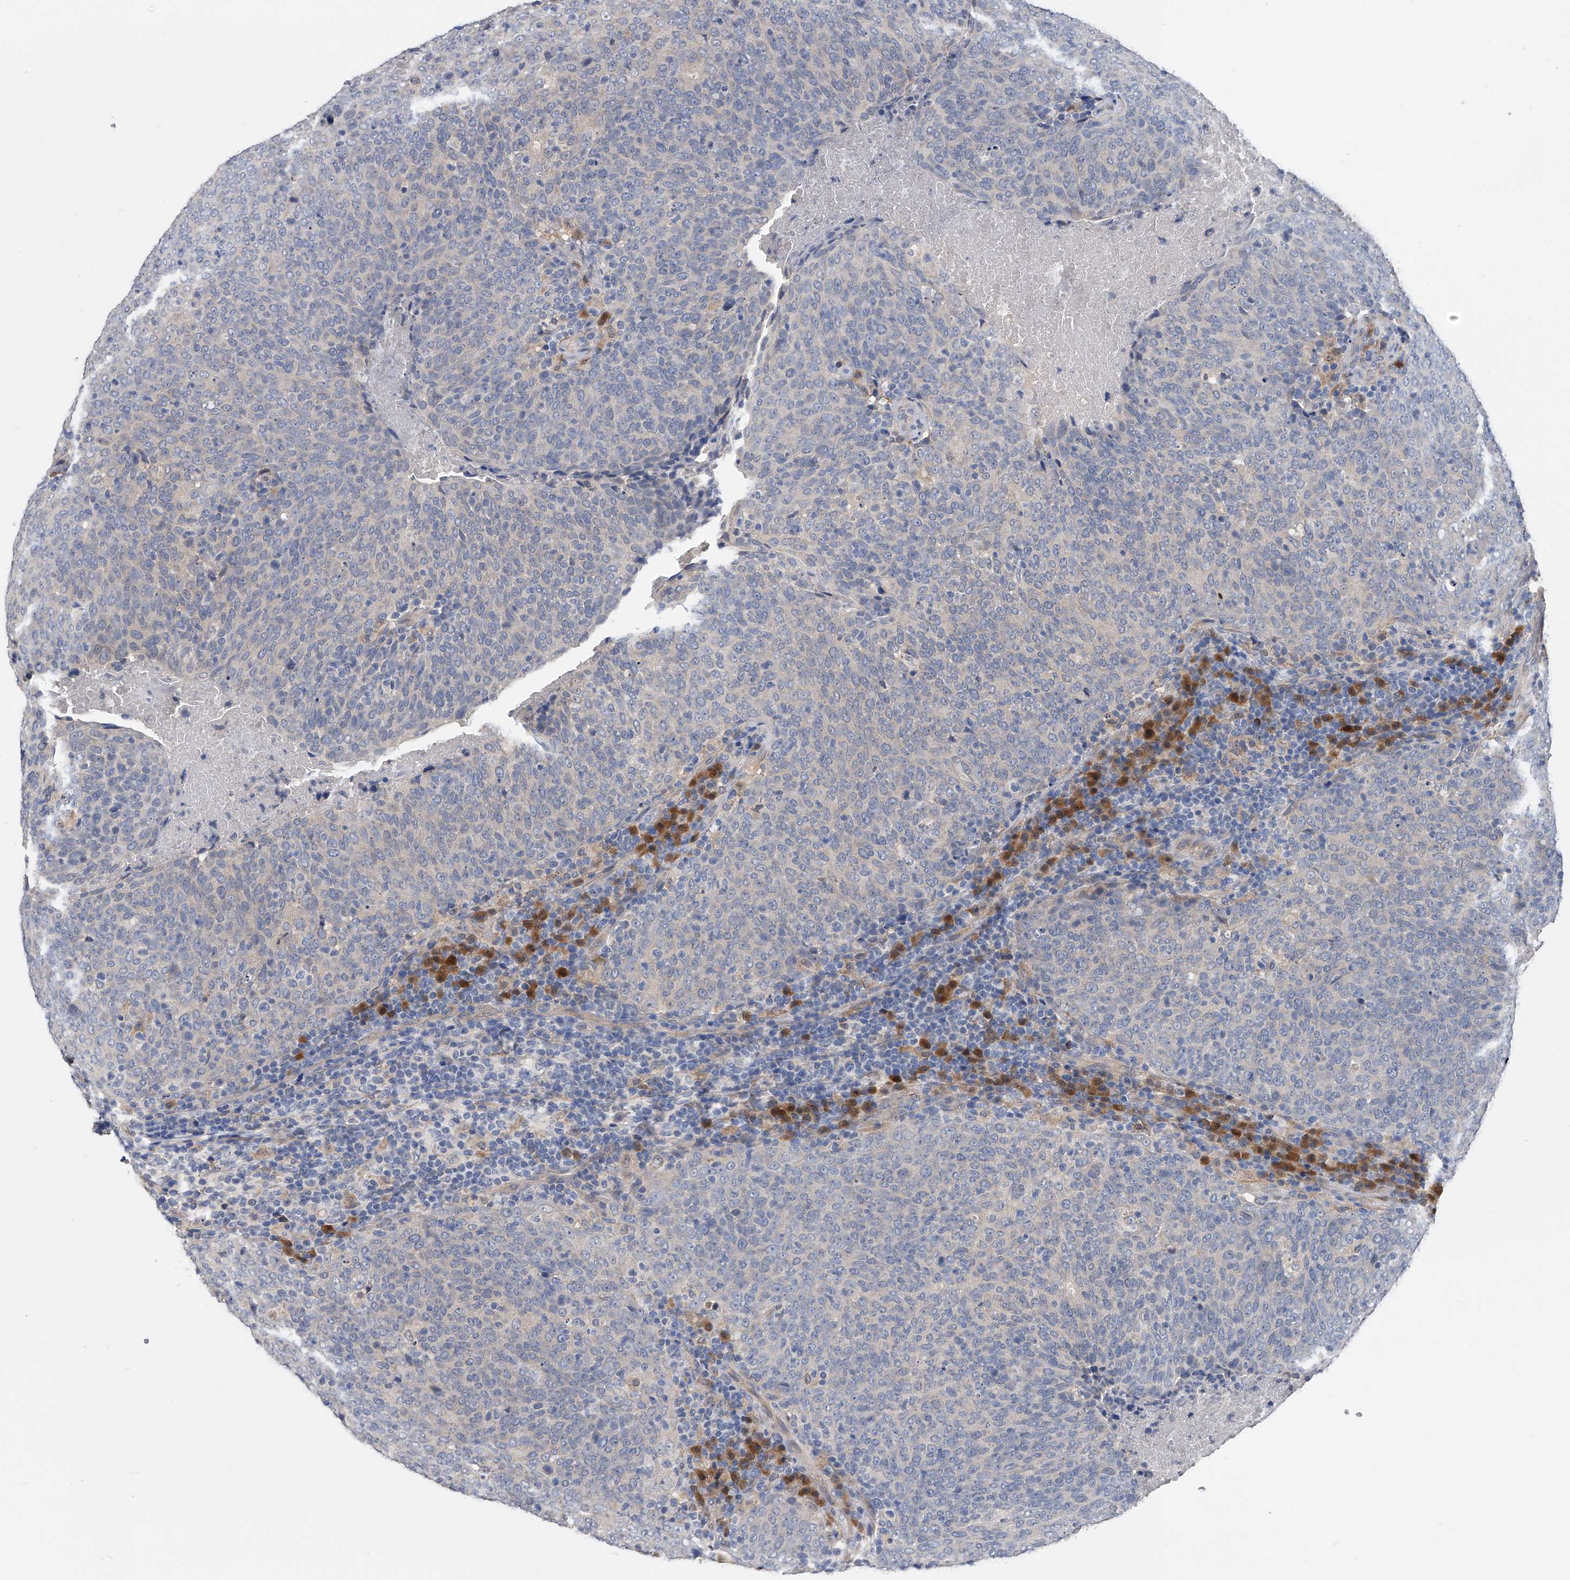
{"staining": {"intensity": "negative", "quantity": "none", "location": "none"}, "tissue": "head and neck cancer", "cell_type": "Tumor cells", "image_type": "cancer", "snomed": [{"axis": "morphology", "description": "Squamous cell carcinoma, NOS"}, {"axis": "morphology", "description": "Squamous cell carcinoma, metastatic, NOS"}, {"axis": "topography", "description": "Lymph node"}, {"axis": "topography", "description": "Head-Neck"}], "caption": "Immunohistochemistry of human metastatic squamous cell carcinoma (head and neck) reveals no positivity in tumor cells. (DAB immunohistochemistry, high magnification).", "gene": "PGM3", "patient": {"sex": "male", "age": 62}}